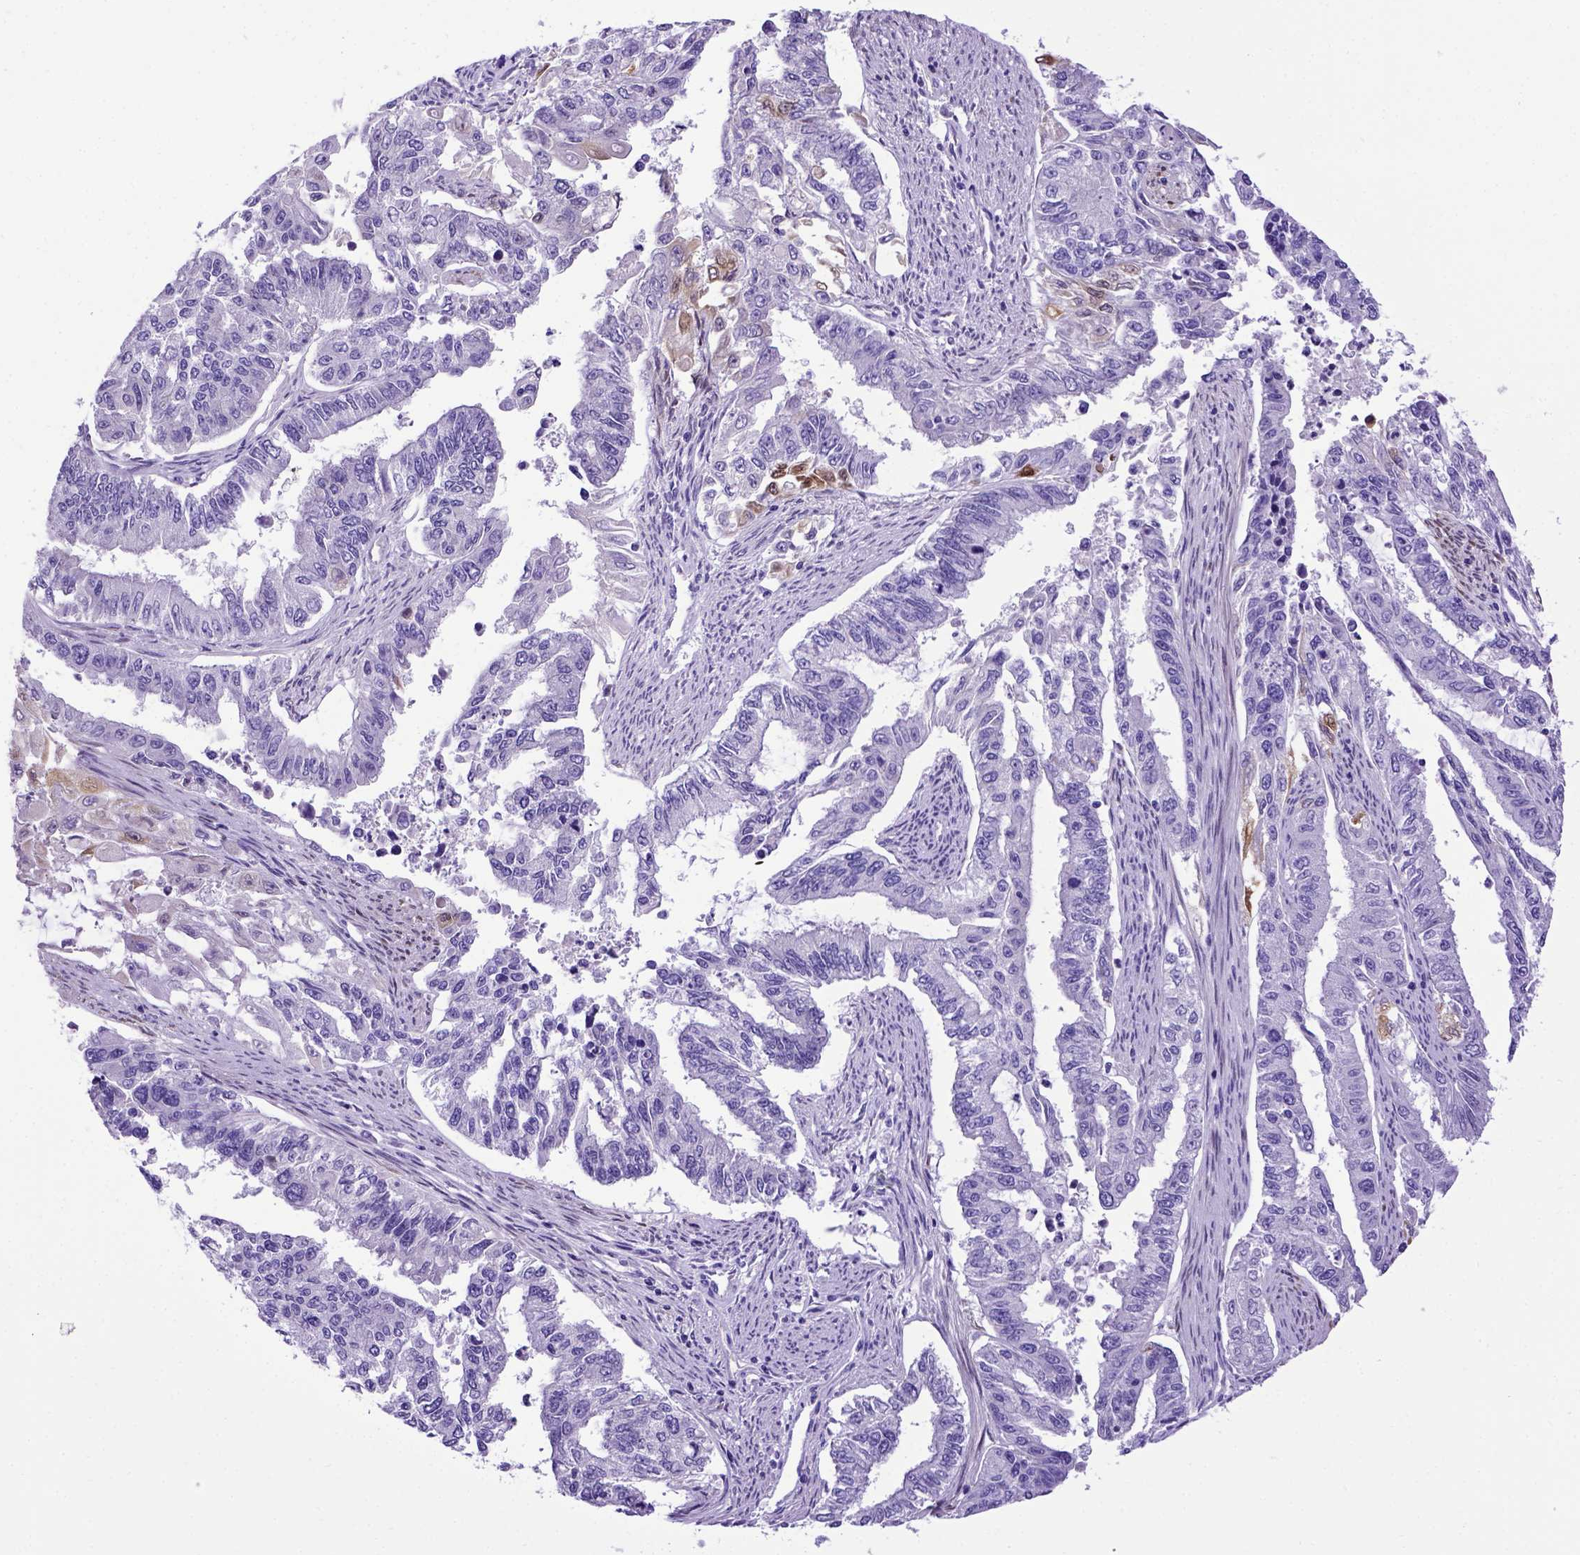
{"staining": {"intensity": "negative", "quantity": "none", "location": "none"}, "tissue": "endometrial cancer", "cell_type": "Tumor cells", "image_type": "cancer", "snomed": [{"axis": "morphology", "description": "Adenocarcinoma, NOS"}, {"axis": "topography", "description": "Uterus"}], "caption": "Immunohistochemistry (IHC) of adenocarcinoma (endometrial) displays no positivity in tumor cells.", "gene": "PTGES", "patient": {"sex": "female", "age": 59}}